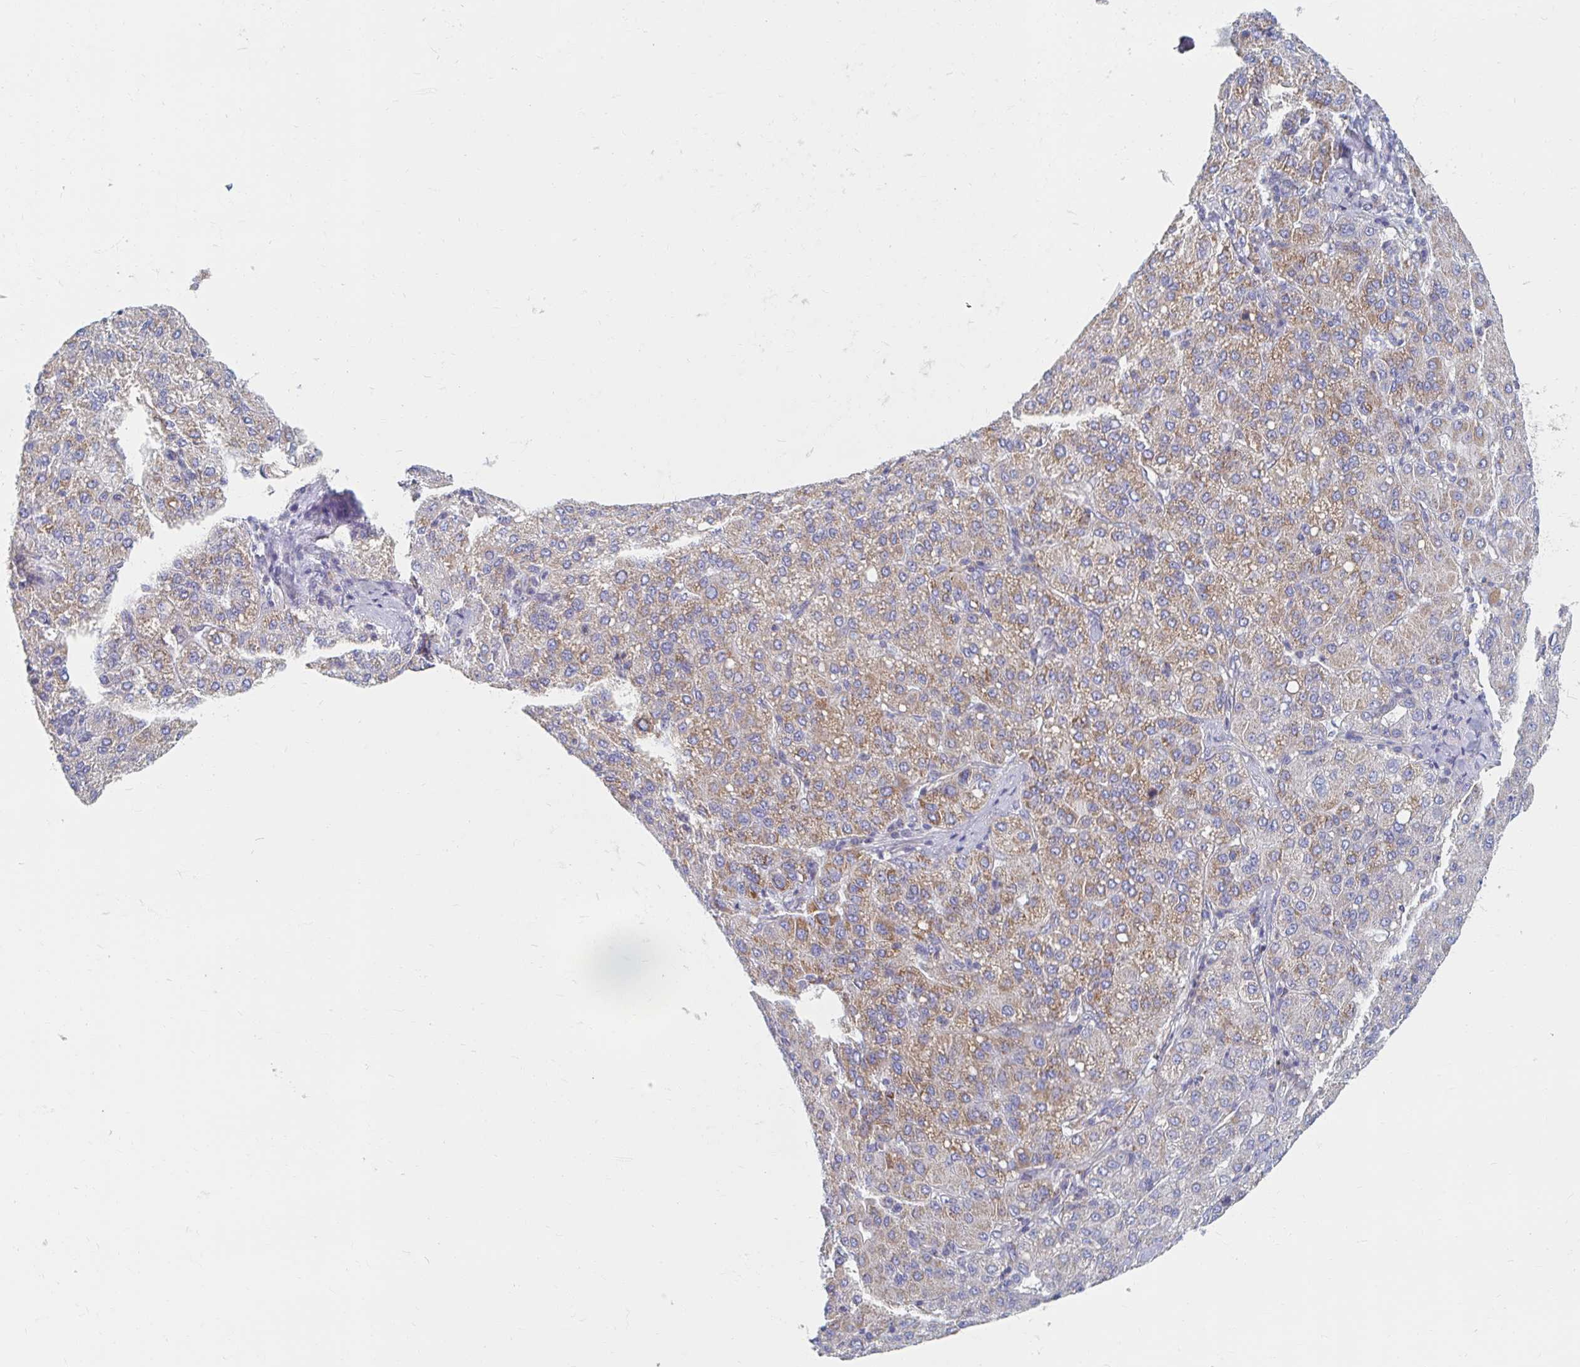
{"staining": {"intensity": "weak", "quantity": ">75%", "location": "cytoplasmic/membranous"}, "tissue": "liver cancer", "cell_type": "Tumor cells", "image_type": "cancer", "snomed": [{"axis": "morphology", "description": "Carcinoma, Hepatocellular, NOS"}, {"axis": "topography", "description": "Liver"}], "caption": "Hepatocellular carcinoma (liver) stained with immunohistochemistry exhibits weak cytoplasmic/membranous positivity in approximately >75% of tumor cells.", "gene": "MAVS", "patient": {"sex": "male", "age": 65}}